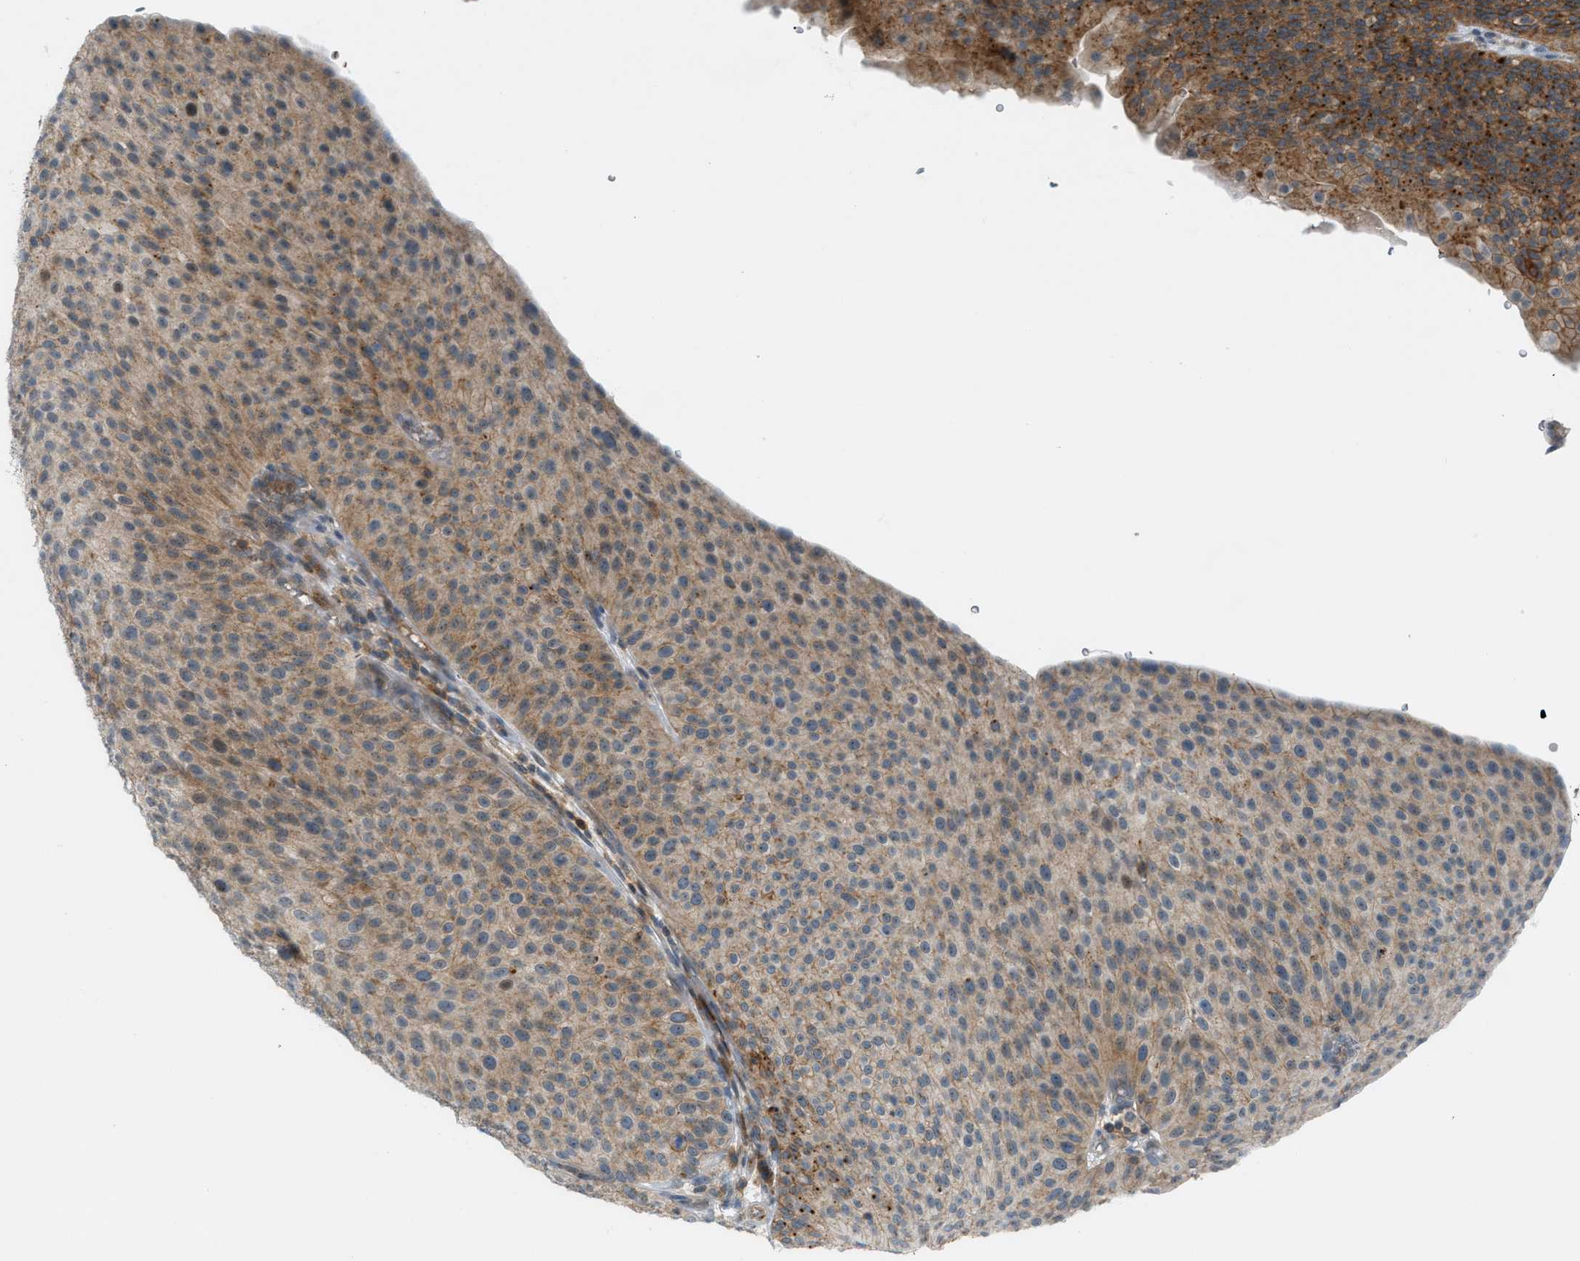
{"staining": {"intensity": "strong", "quantity": "25%-75%", "location": "cytoplasmic/membranous"}, "tissue": "urothelial cancer", "cell_type": "Tumor cells", "image_type": "cancer", "snomed": [{"axis": "morphology", "description": "Urothelial carcinoma, Low grade"}, {"axis": "topography", "description": "Smooth muscle"}, {"axis": "topography", "description": "Urinary bladder"}], "caption": "Approximately 25%-75% of tumor cells in human low-grade urothelial carcinoma exhibit strong cytoplasmic/membranous protein staining as visualized by brown immunohistochemical staining.", "gene": "GRK6", "patient": {"sex": "male", "age": 60}}